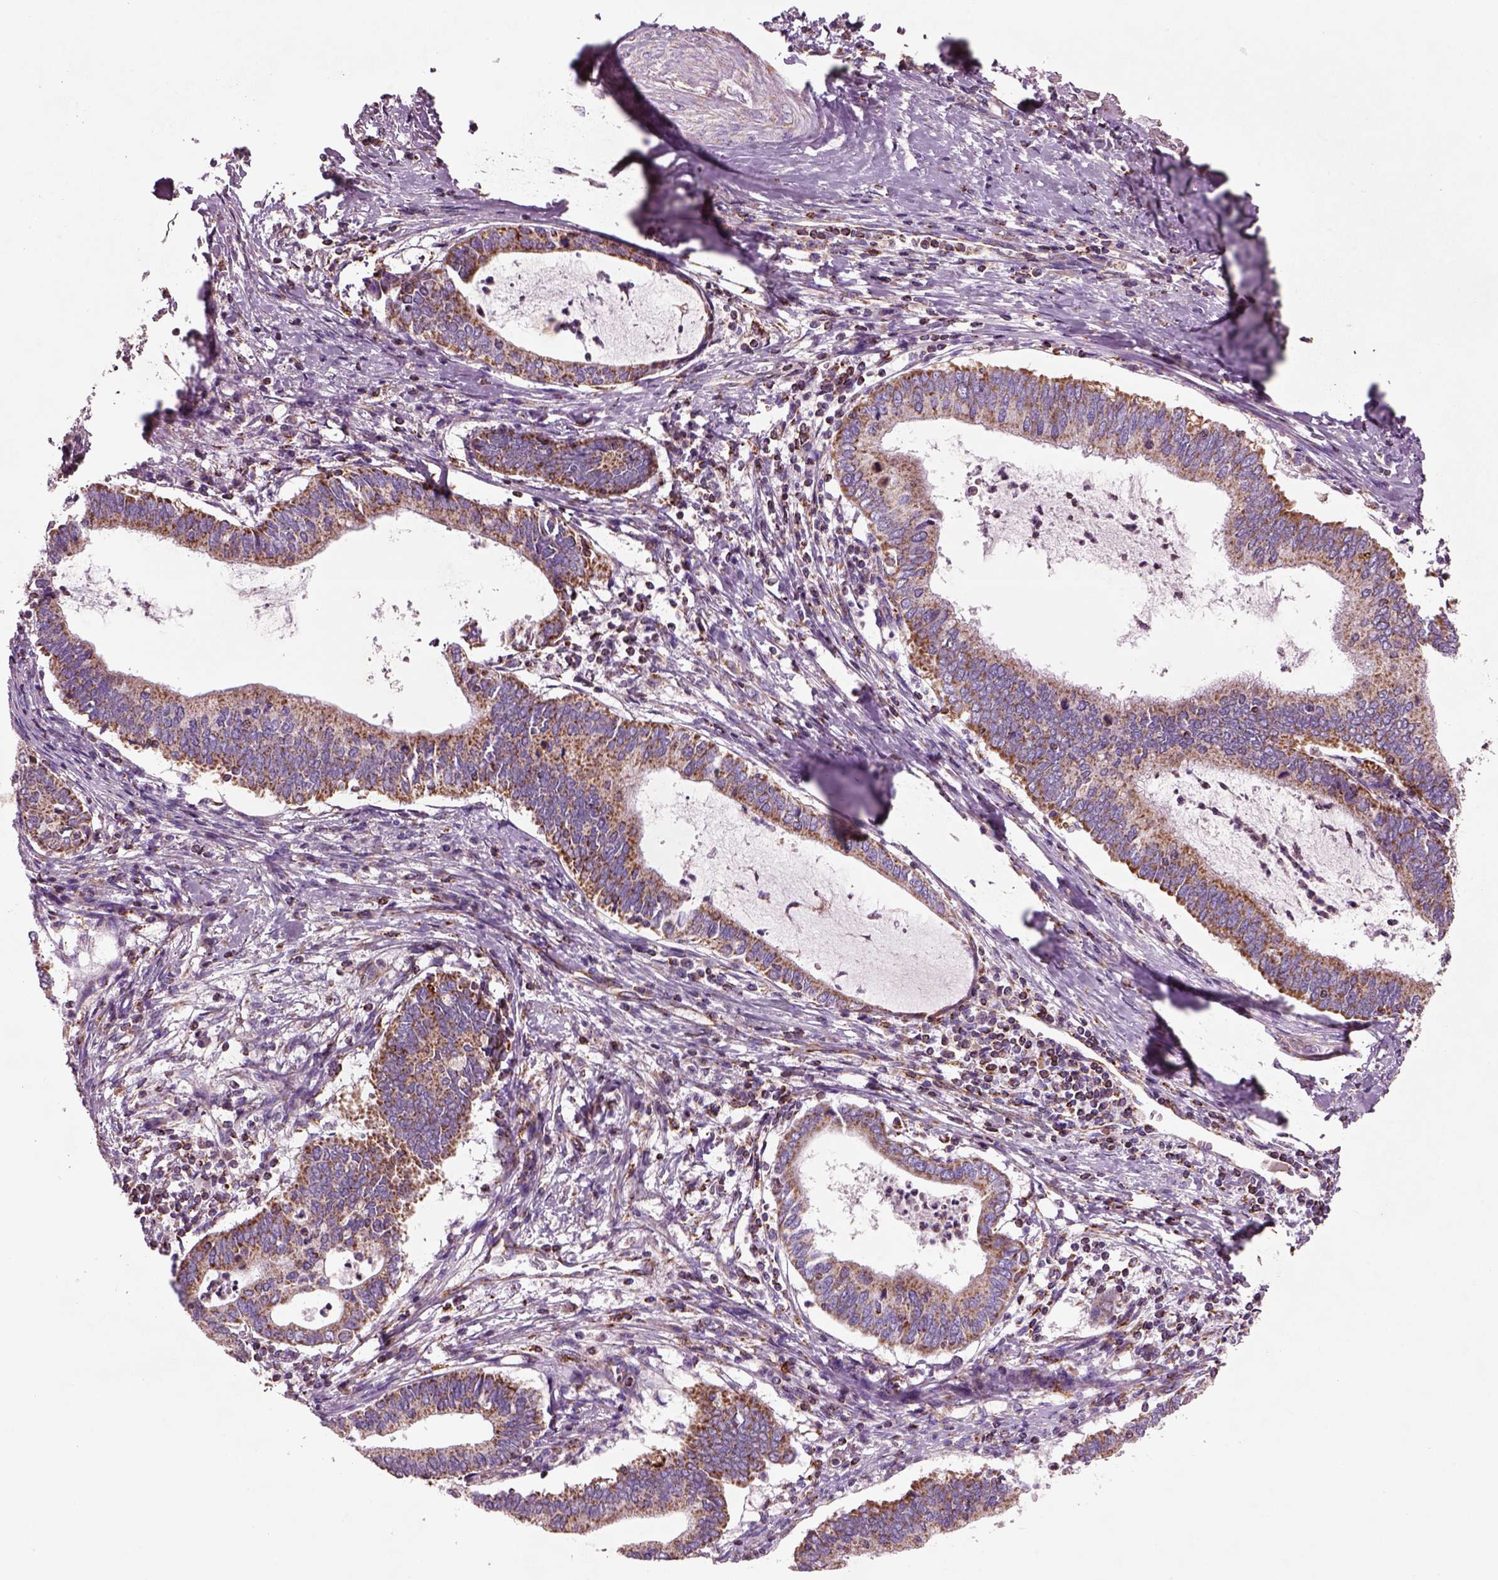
{"staining": {"intensity": "strong", "quantity": ">75%", "location": "cytoplasmic/membranous"}, "tissue": "cervical cancer", "cell_type": "Tumor cells", "image_type": "cancer", "snomed": [{"axis": "morphology", "description": "Adenocarcinoma, NOS"}, {"axis": "topography", "description": "Cervix"}], "caption": "About >75% of tumor cells in adenocarcinoma (cervical) reveal strong cytoplasmic/membranous protein expression as visualized by brown immunohistochemical staining.", "gene": "SLC25A24", "patient": {"sex": "female", "age": 42}}